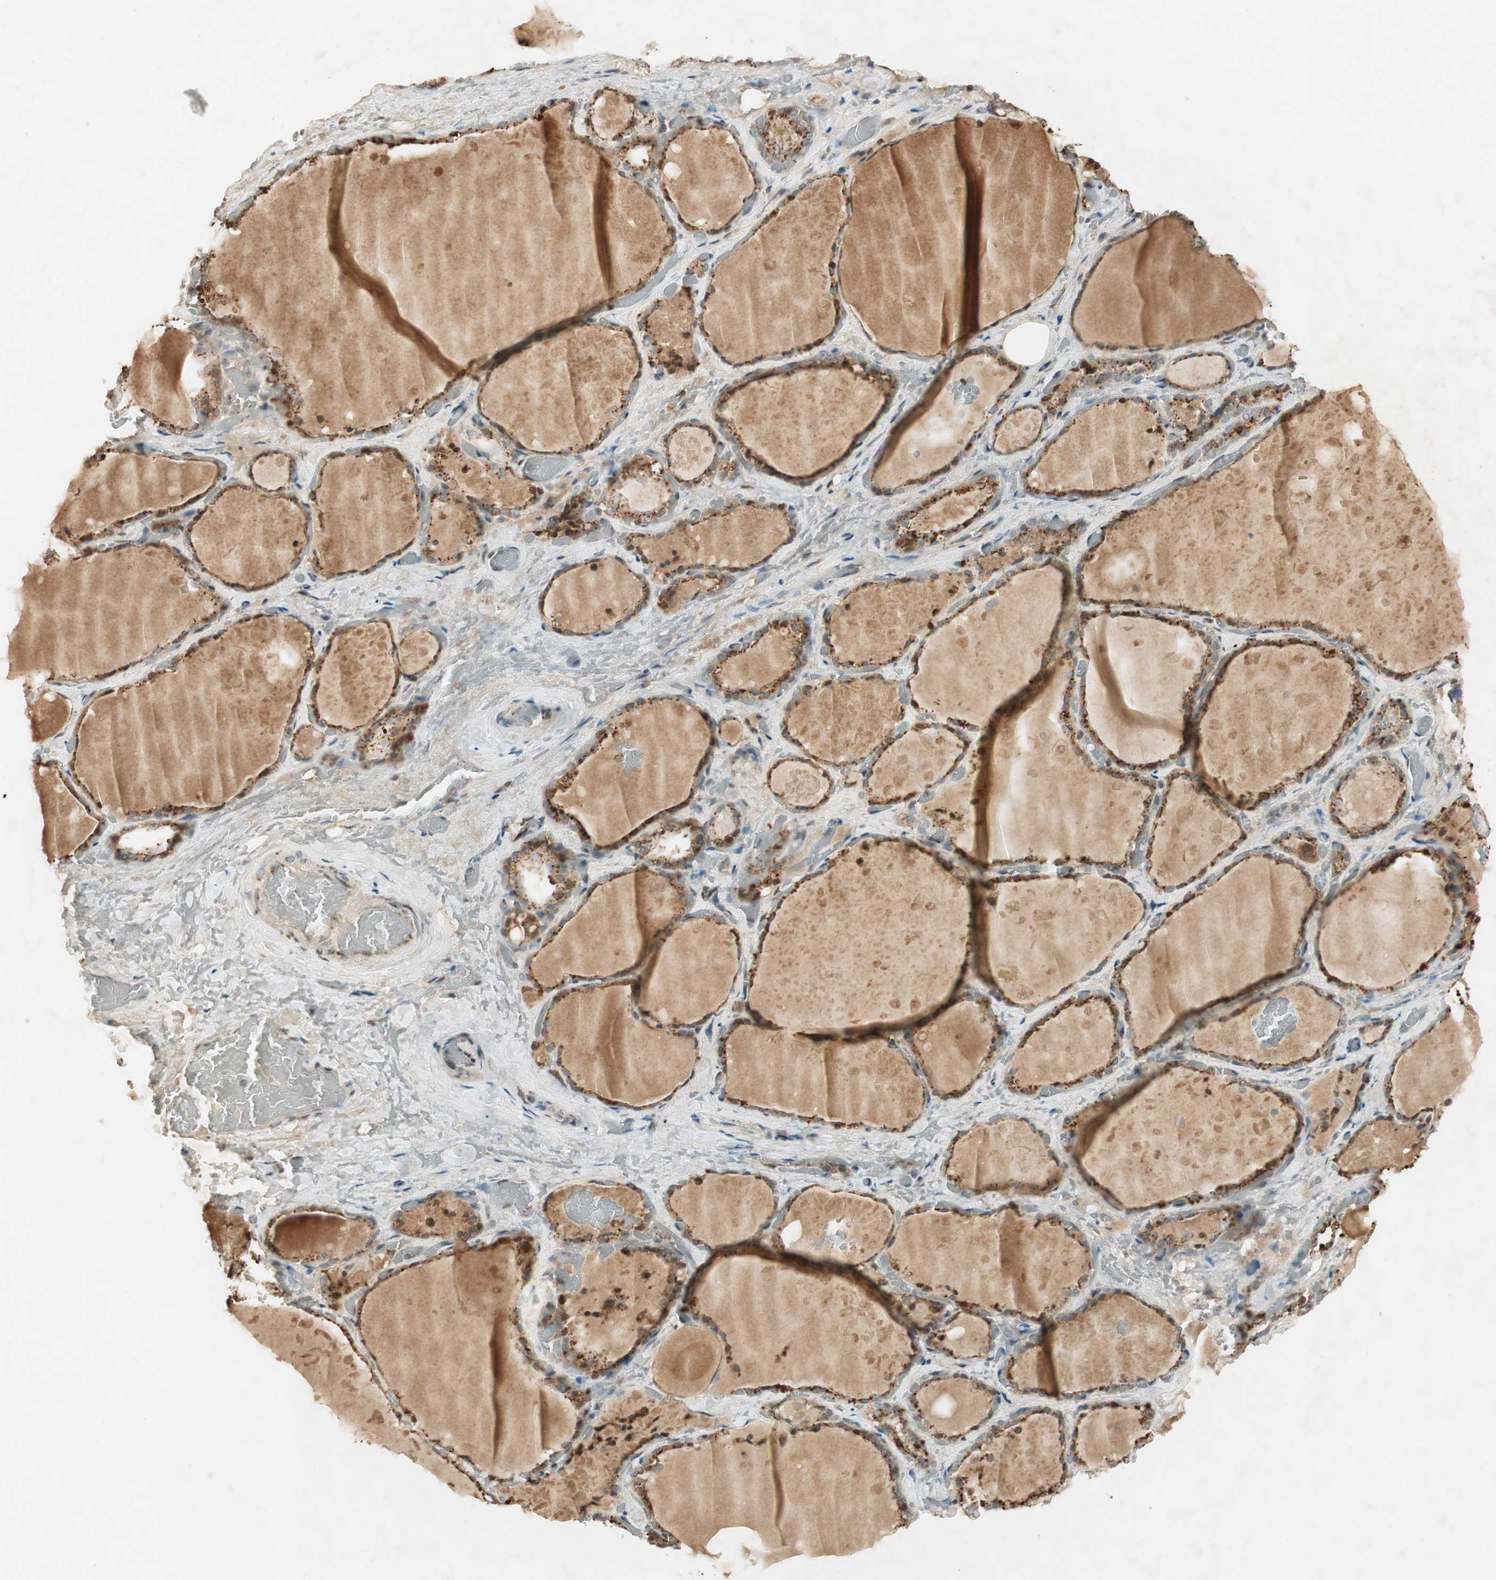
{"staining": {"intensity": "moderate", "quantity": ">75%", "location": "cytoplasmic/membranous"}, "tissue": "thyroid gland", "cell_type": "Glandular cells", "image_type": "normal", "snomed": [{"axis": "morphology", "description": "Normal tissue, NOS"}, {"axis": "topography", "description": "Thyroid gland"}], "caption": "A high-resolution histopathology image shows immunohistochemistry (IHC) staining of benign thyroid gland, which exhibits moderate cytoplasmic/membranous positivity in approximately >75% of glandular cells.", "gene": "NEO1", "patient": {"sex": "male", "age": 61}}